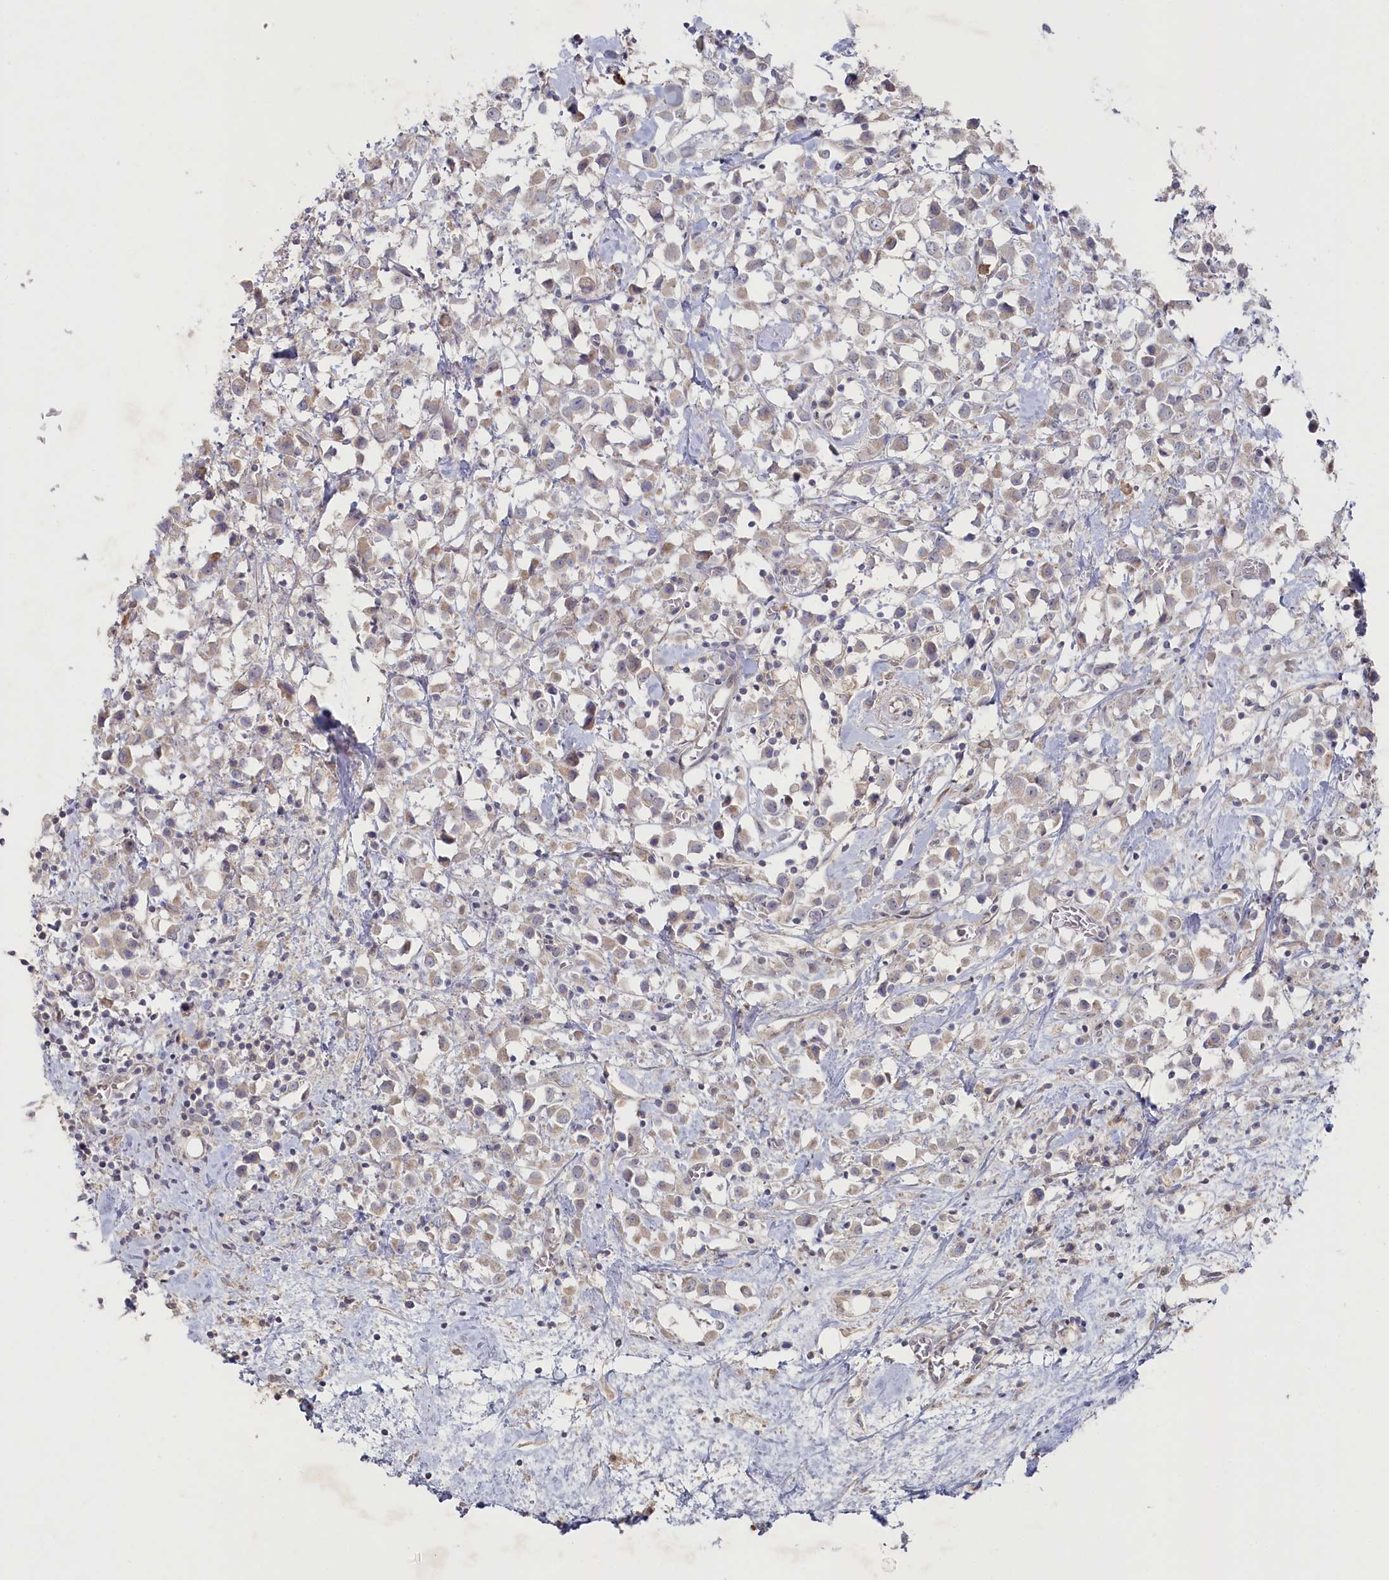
{"staining": {"intensity": "negative", "quantity": "none", "location": "none"}, "tissue": "breast cancer", "cell_type": "Tumor cells", "image_type": "cancer", "snomed": [{"axis": "morphology", "description": "Duct carcinoma"}, {"axis": "topography", "description": "Breast"}], "caption": "Immunohistochemistry image of human breast invasive ductal carcinoma stained for a protein (brown), which reveals no expression in tumor cells. (DAB immunohistochemistry with hematoxylin counter stain).", "gene": "TGFBRAP1", "patient": {"sex": "female", "age": 61}}